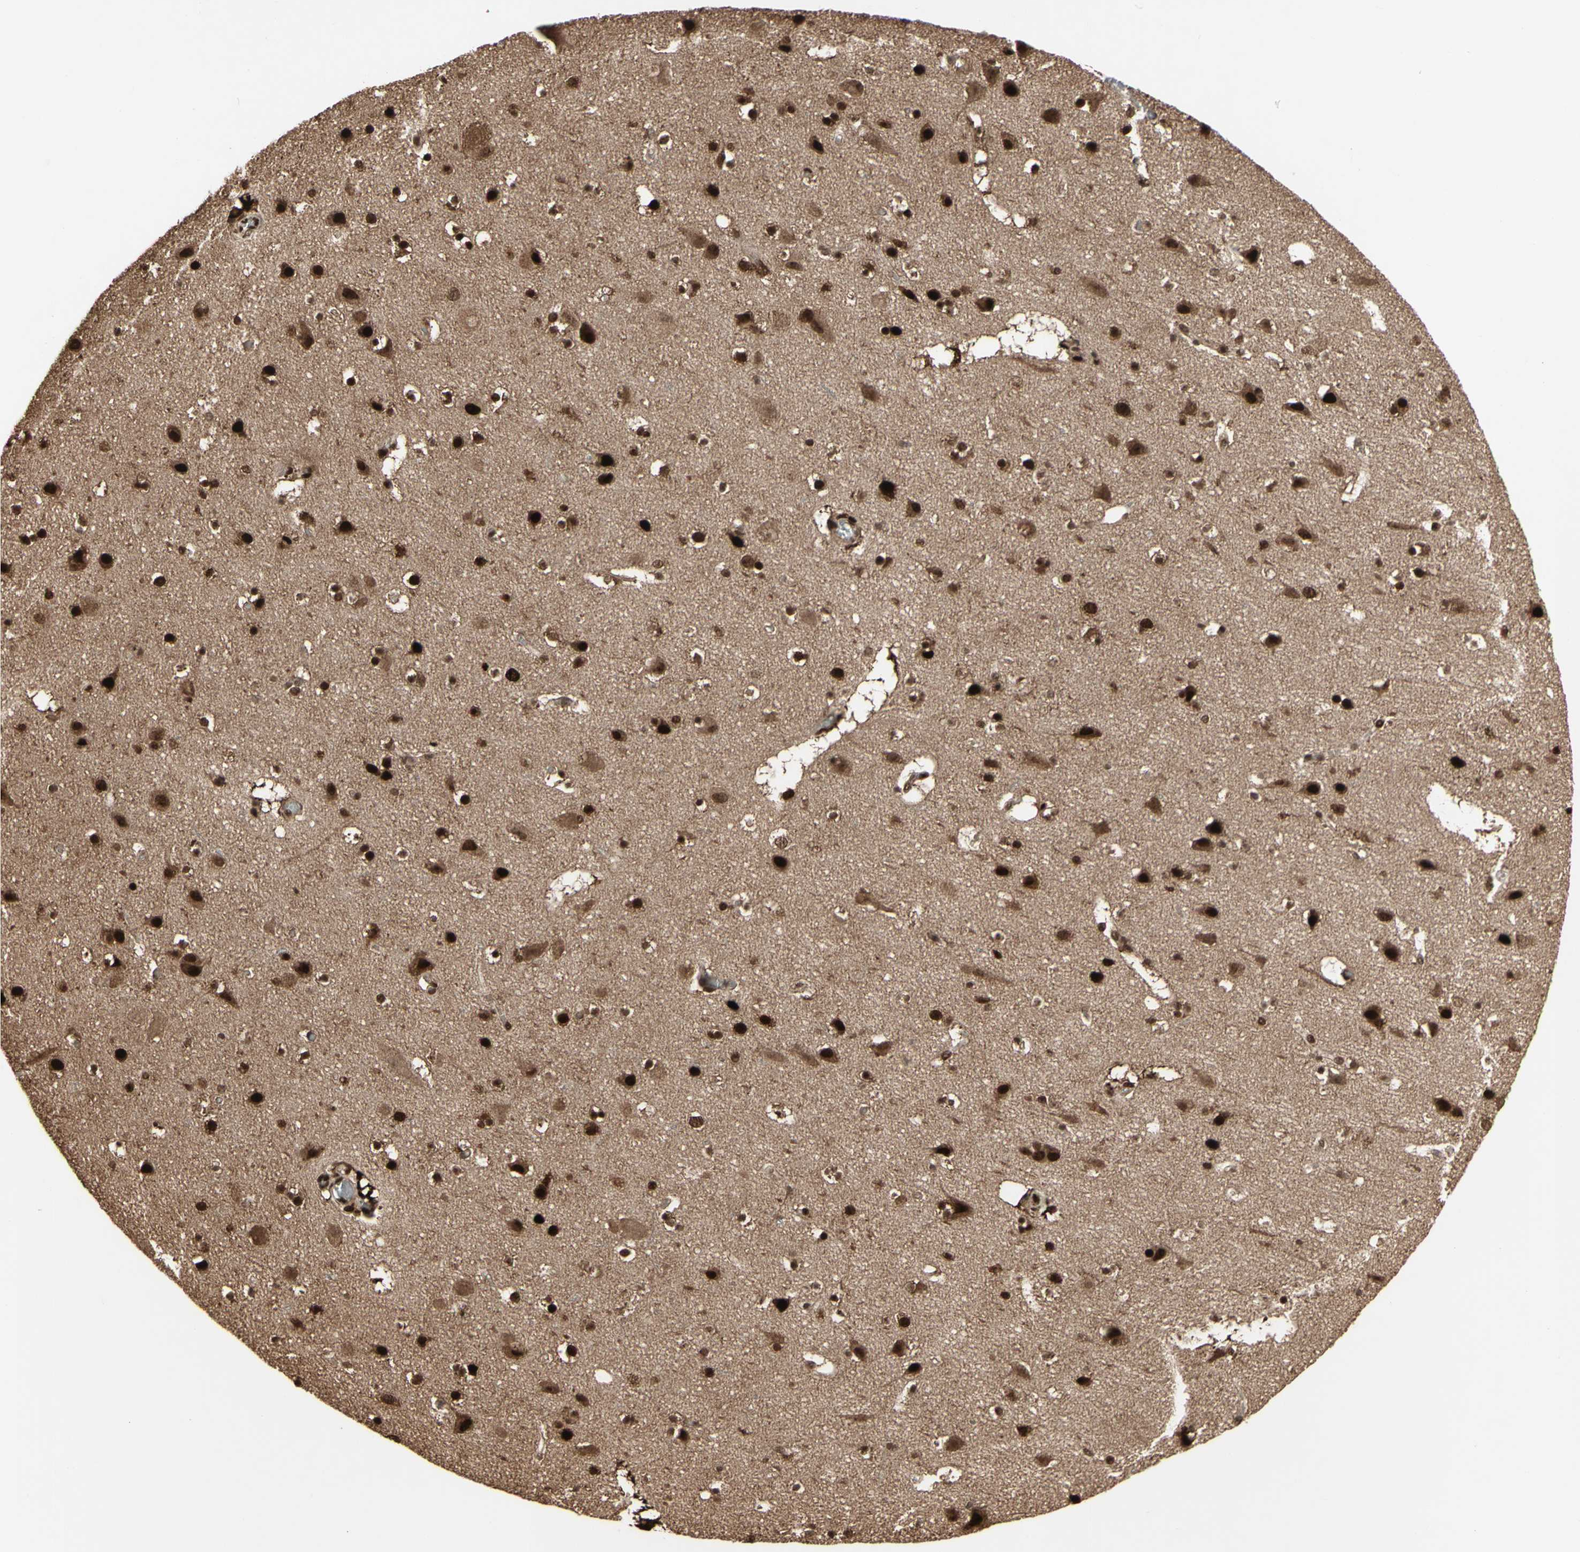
{"staining": {"intensity": "moderate", "quantity": ">75%", "location": "cytoplasmic/membranous,nuclear"}, "tissue": "cerebral cortex", "cell_type": "Endothelial cells", "image_type": "normal", "snomed": [{"axis": "morphology", "description": "Normal tissue, NOS"}, {"axis": "topography", "description": "Cerebral cortex"}], "caption": "Endothelial cells show medium levels of moderate cytoplasmic/membranous,nuclear staining in about >75% of cells in benign human cerebral cortex. Immunohistochemistry stains the protein of interest in brown and the nuclei are stained blue.", "gene": "CBX1", "patient": {"sex": "male", "age": 45}}